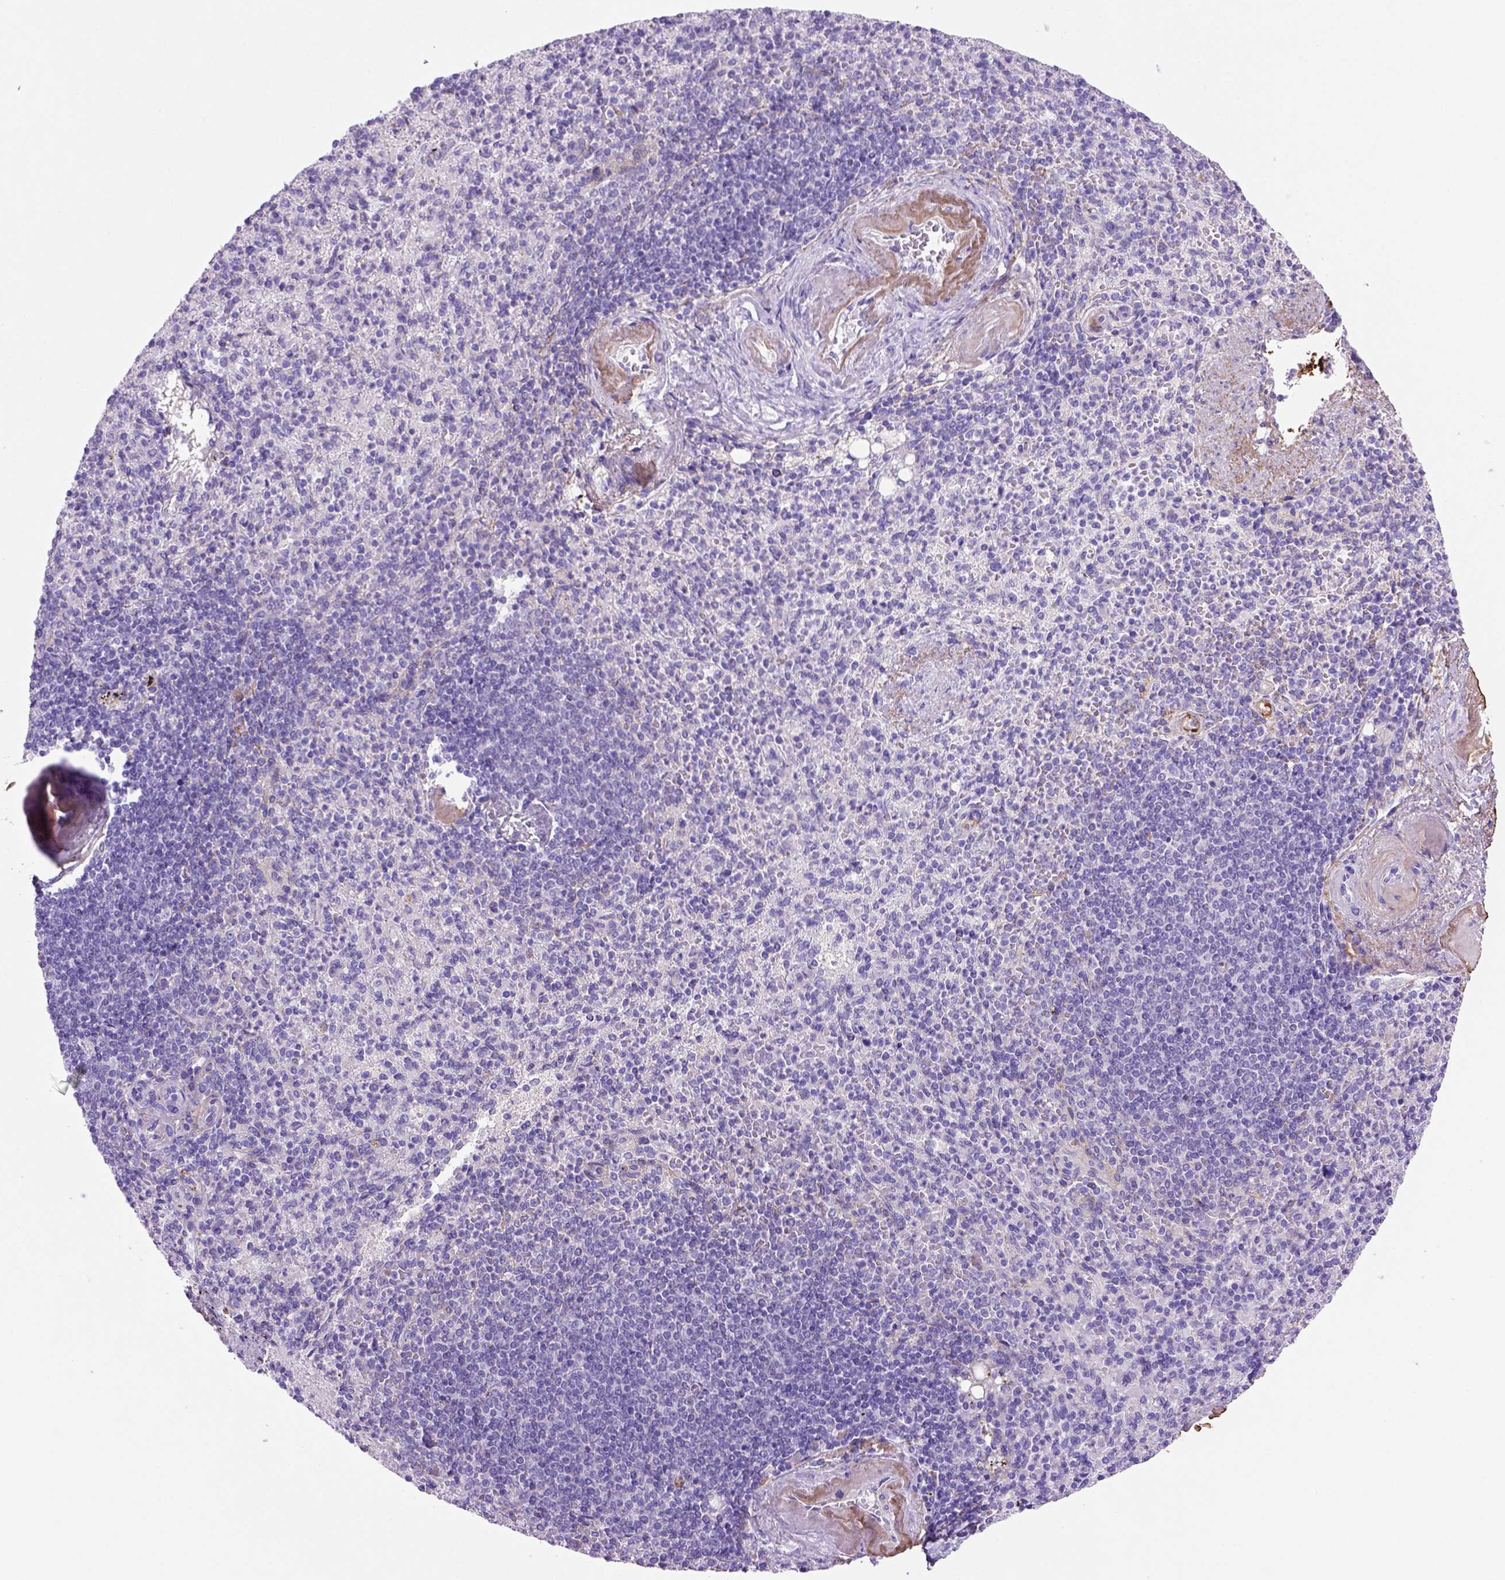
{"staining": {"intensity": "negative", "quantity": "none", "location": "none"}, "tissue": "spleen", "cell_type": "Cells in red pulp", "image_type": "normal", "snomed": [{"axis": "morphology", "description": "Normal tissue, NOS"}, {"axis": "topography", "description": "Spleen"}], "caption": "Cells in red pulp are negative for protein expression in normal human spleen. Nuclei are stained in blue.", "gene": "SIRPD", "patient": {"sex": "female", "age": 74}}